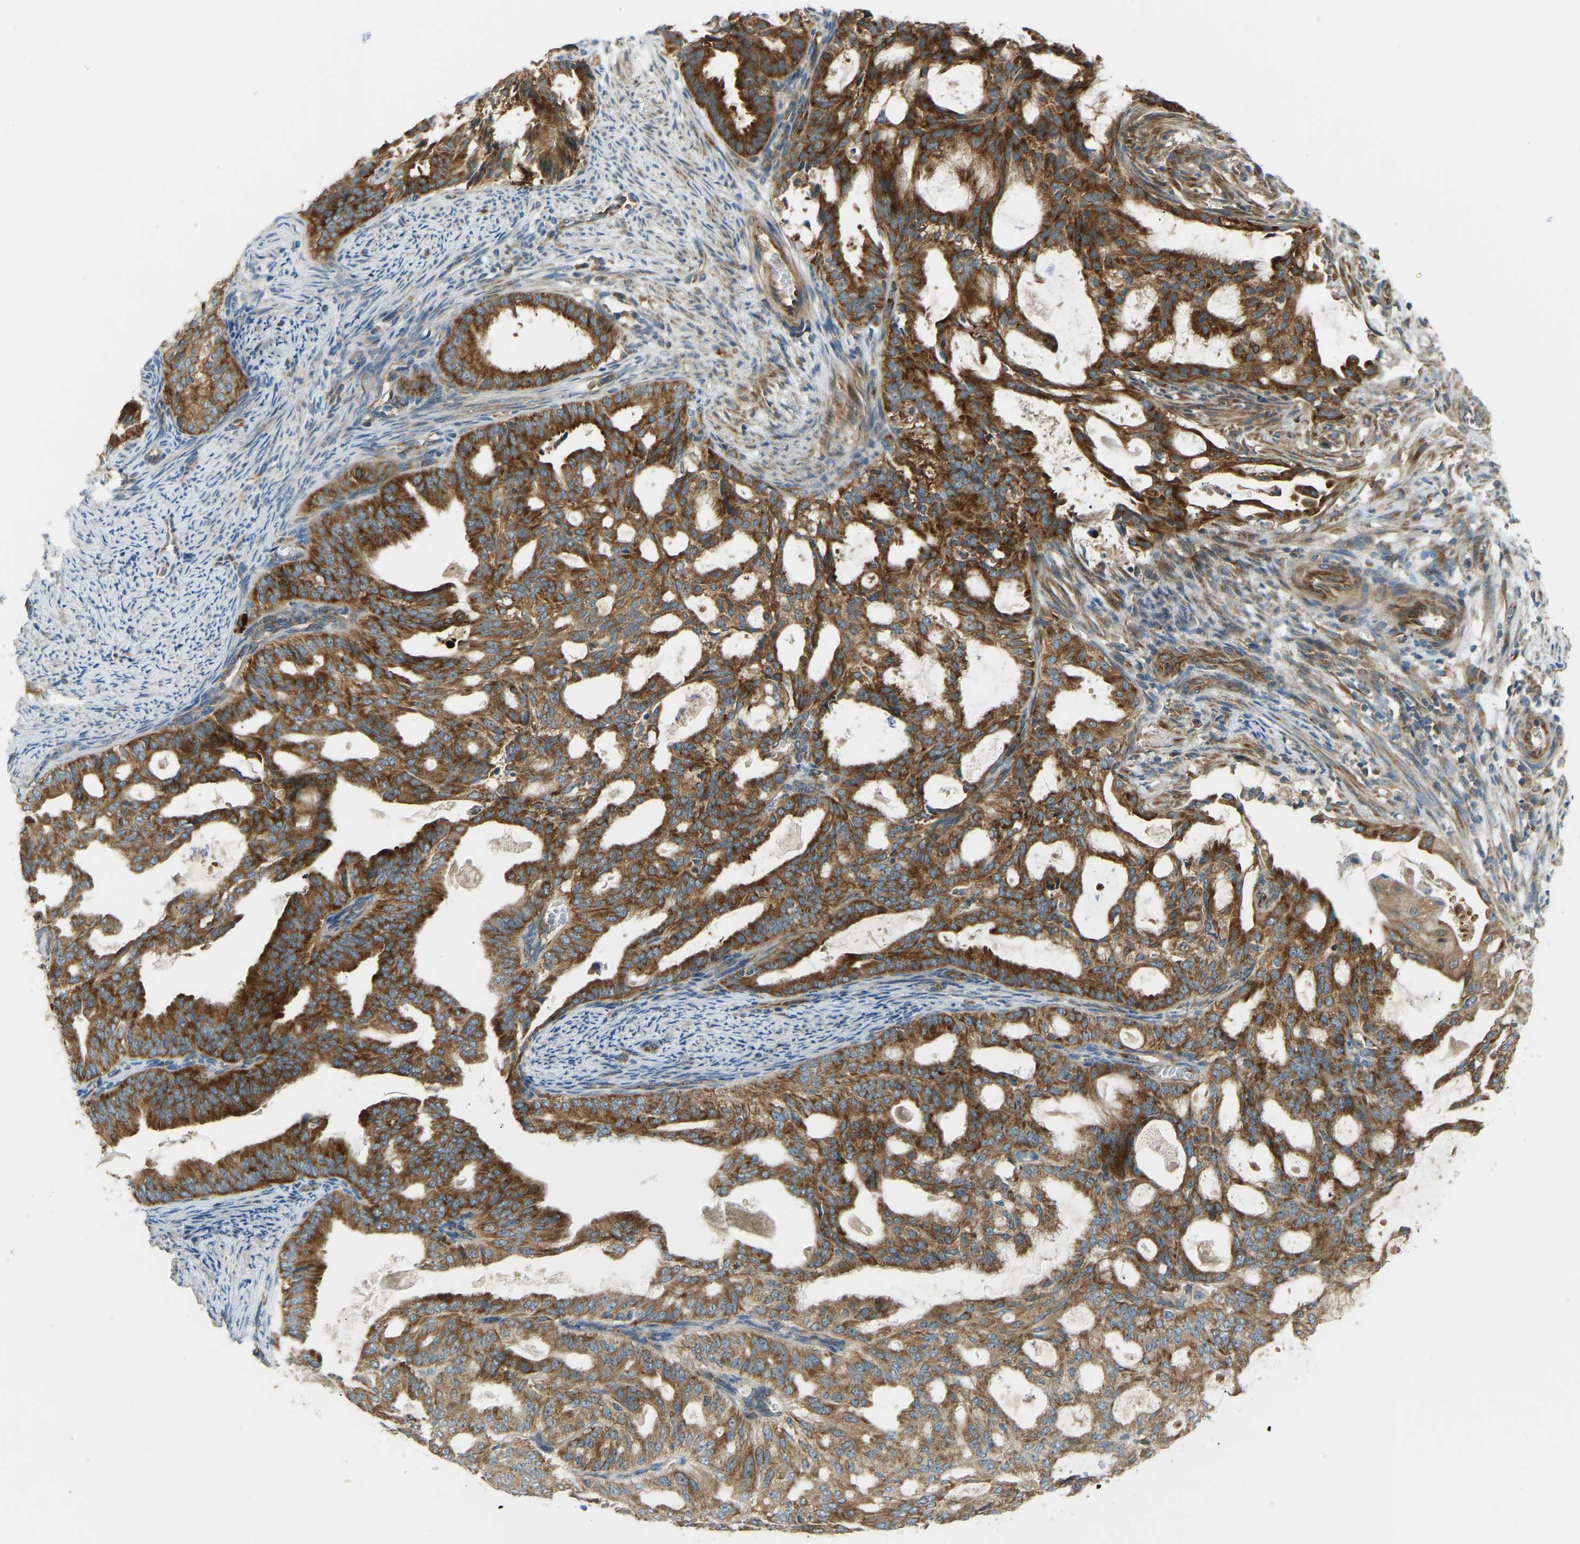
{"staining": {"intensity": "strong", "quantity": ">75%", "location": "cytoplasmic/membranous"}, "tissue": "endometrial cancer", "cell_type": "Tumor cells", "image_type": "cancer", "snomed": [{"axis": "morphology", "description": "Adenocarcinoma, NOS"}, {"axis": "topography", "description": "Endometrium"}], "caption": "There is high levels of strong cytoplasmic/membranous expression in tumor cells of adenocarcinoma (endometrial), as demonstrated by immunohistochemical staining (brown color).", "gene": "STAU2", "patient": {"sex": "female", "age": 58}}